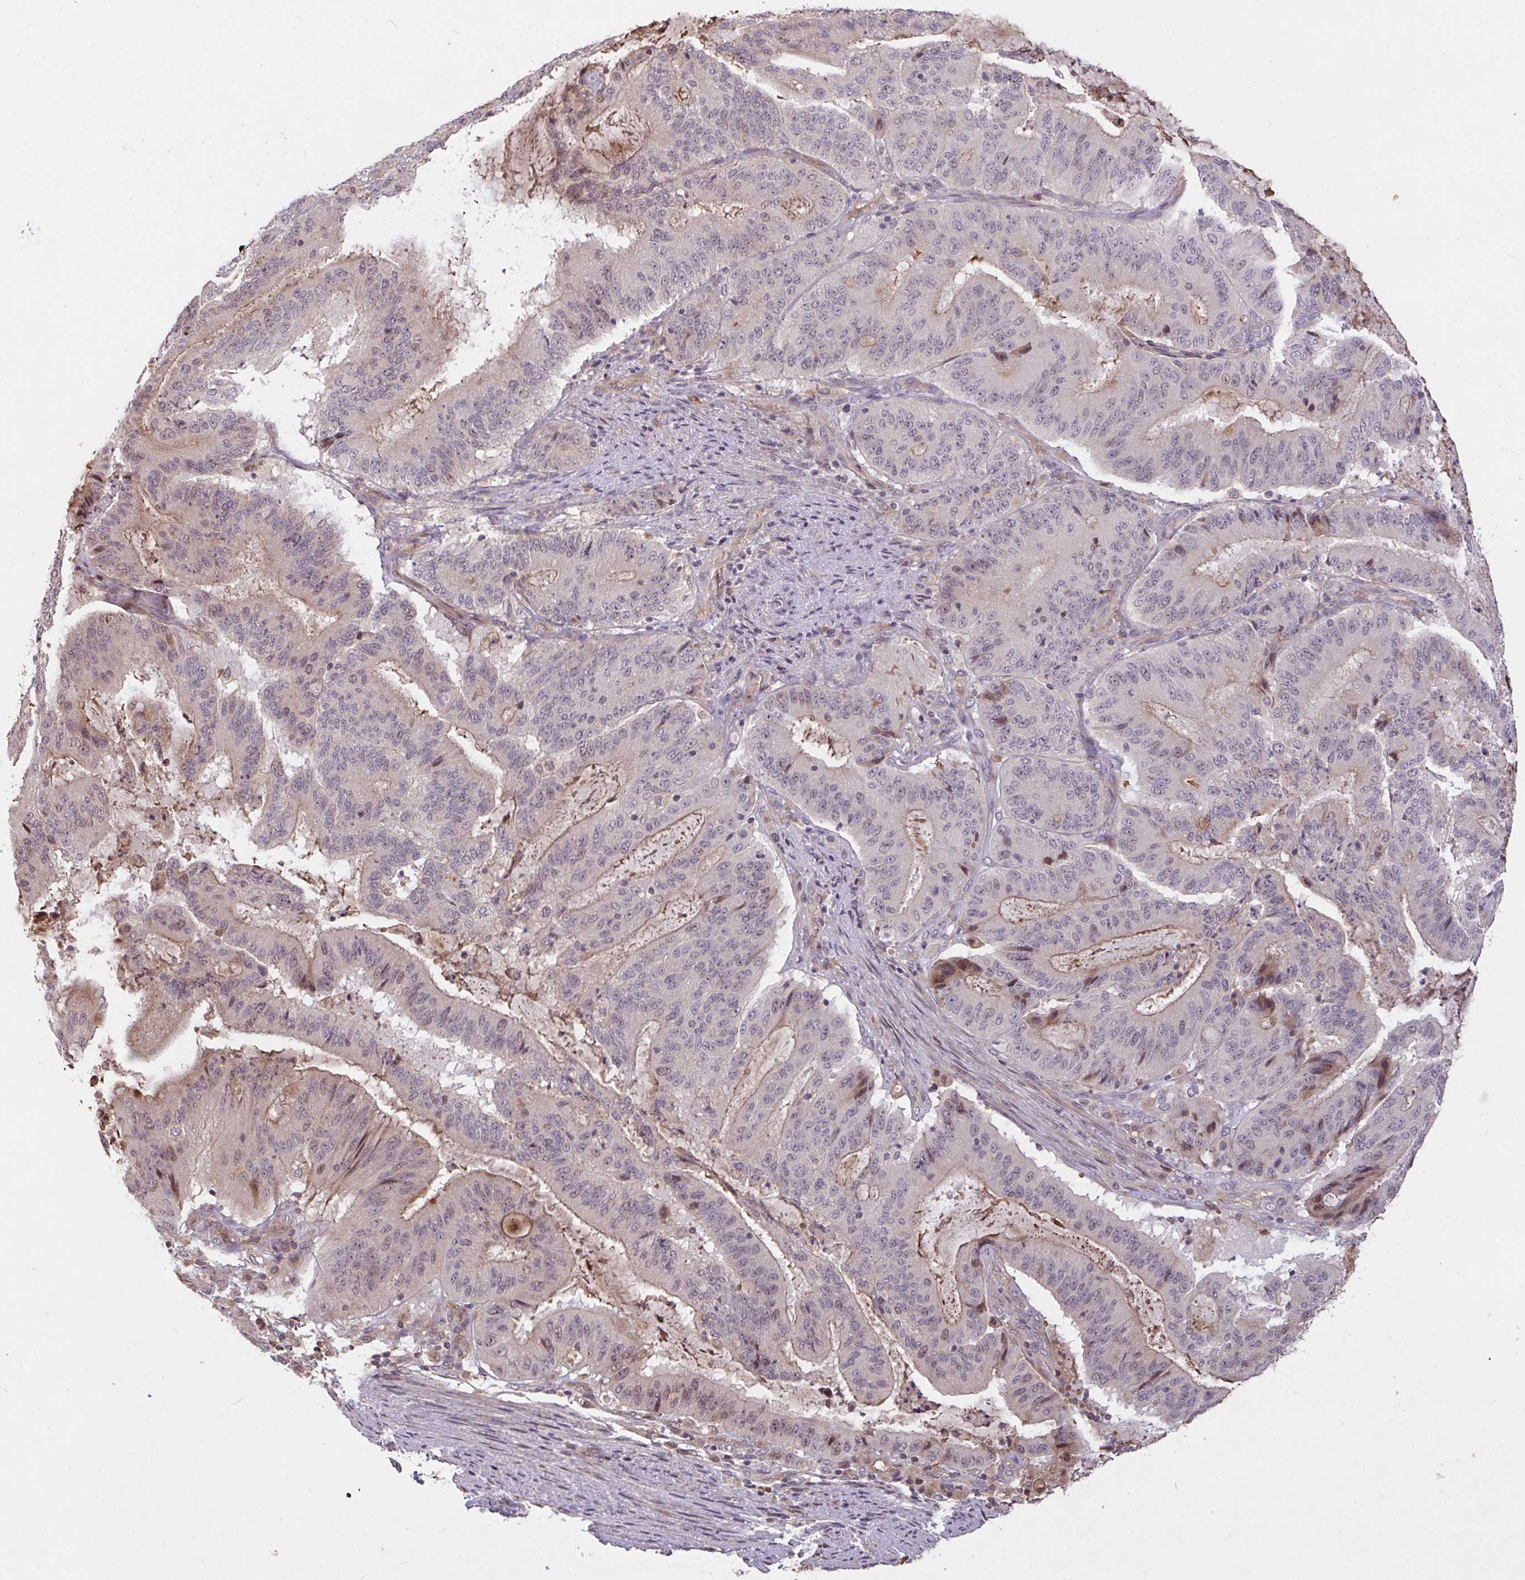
{"staining": {"intensity": "weak", "quantity": "<25%", "location": "cytoplasmic/membranous,nuclear"}, "tissue": "liver cancer", "cell_type": "Tumor cells", "image_type": "cancer", "snomed": [{"axis": "morphology", "description": "Normal tissue, NOS"}, {"axis": "morphology", "description": "Cholangiocarcinoma"}, {"axis": "topography", "description": "Liver"}, {"axis": "topography", "description": "Peripheral nerve tissue"}], "caption": "A micrograph of human liver cancer is negative for staining in tumor cells.", "gene": "FCER1A", "patient": {"sex": "female", "age": 73}}